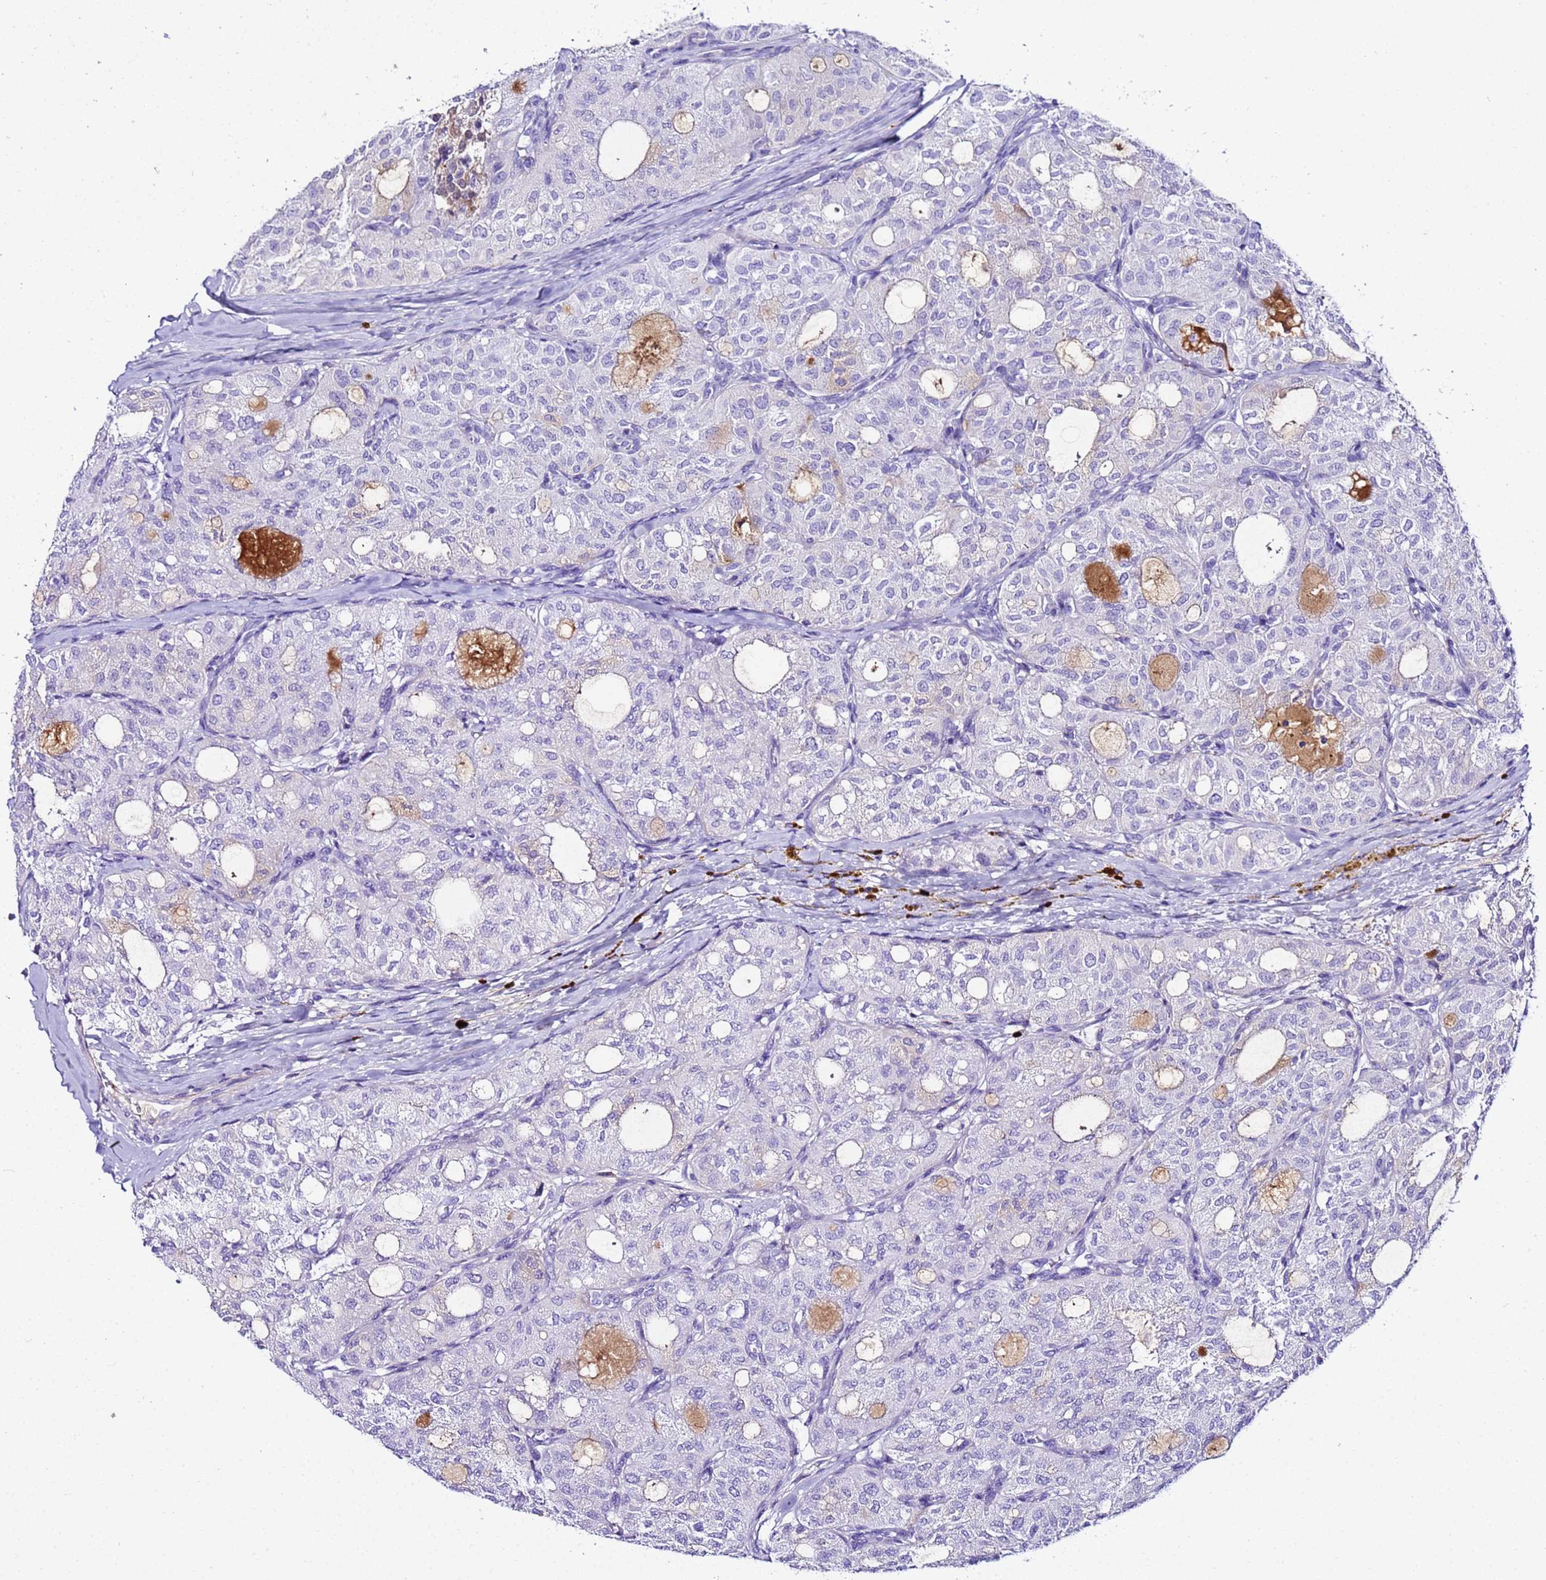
{"staining": {"intensity": "negative", "quantity": "none", "location": "none"}, "tissue": "thyroid cancer", "cell_type": "Tumor cells", "image_type": "cancer", "snomed": [{"axis": "morphology", "description": "Follicular adenoma carcinoma, NOS"}, {"axis": "topography", "description": "Thyroid gland"}], "caption": "There is no significant staining in tumor cells of follicular adenoma carcinoma (thyroid).", "gene": "CFHR2", "patient": {"sex": "male", "age": 75}}